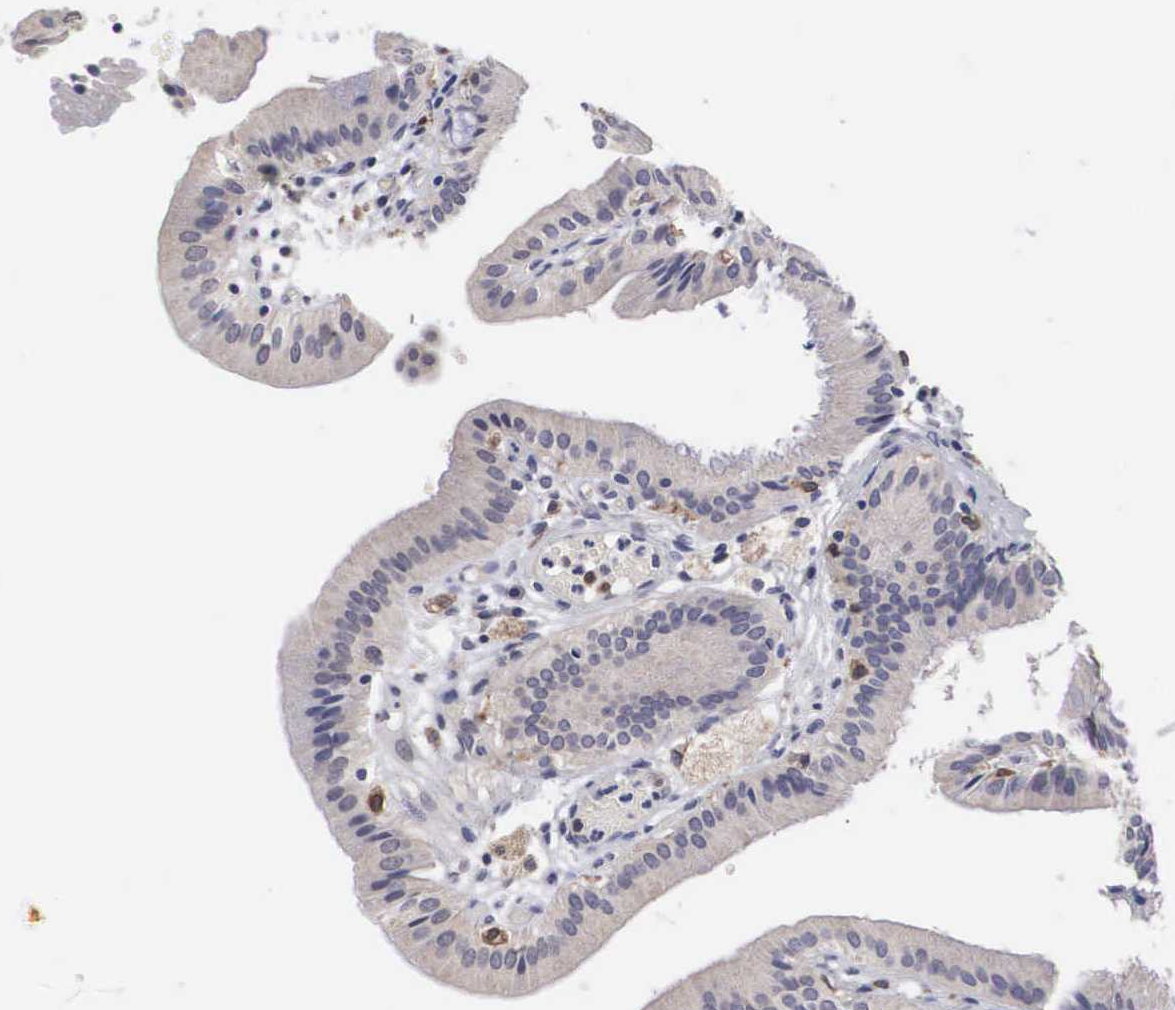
{"staining": {"intensity": "weak", "quantity": "25%-75%", "location": "cytoplasmic/membranous"}, "tissue": "gallbladder", "cell_type": "Glandular cells", "image_type": "normal", "snomed": [{"axis": "morphology", "description": "Normal tissue, NOS"}, {"axis": "topography", "description": "Gallbladder"}], "caption": "Protein staining of normal gallbladder displays weak cytoplasmic/membranous positivity in about 25%-75% of glandular cells.", "gene": "HMOX1", "patient": {"sex": "male", "age": 28}}